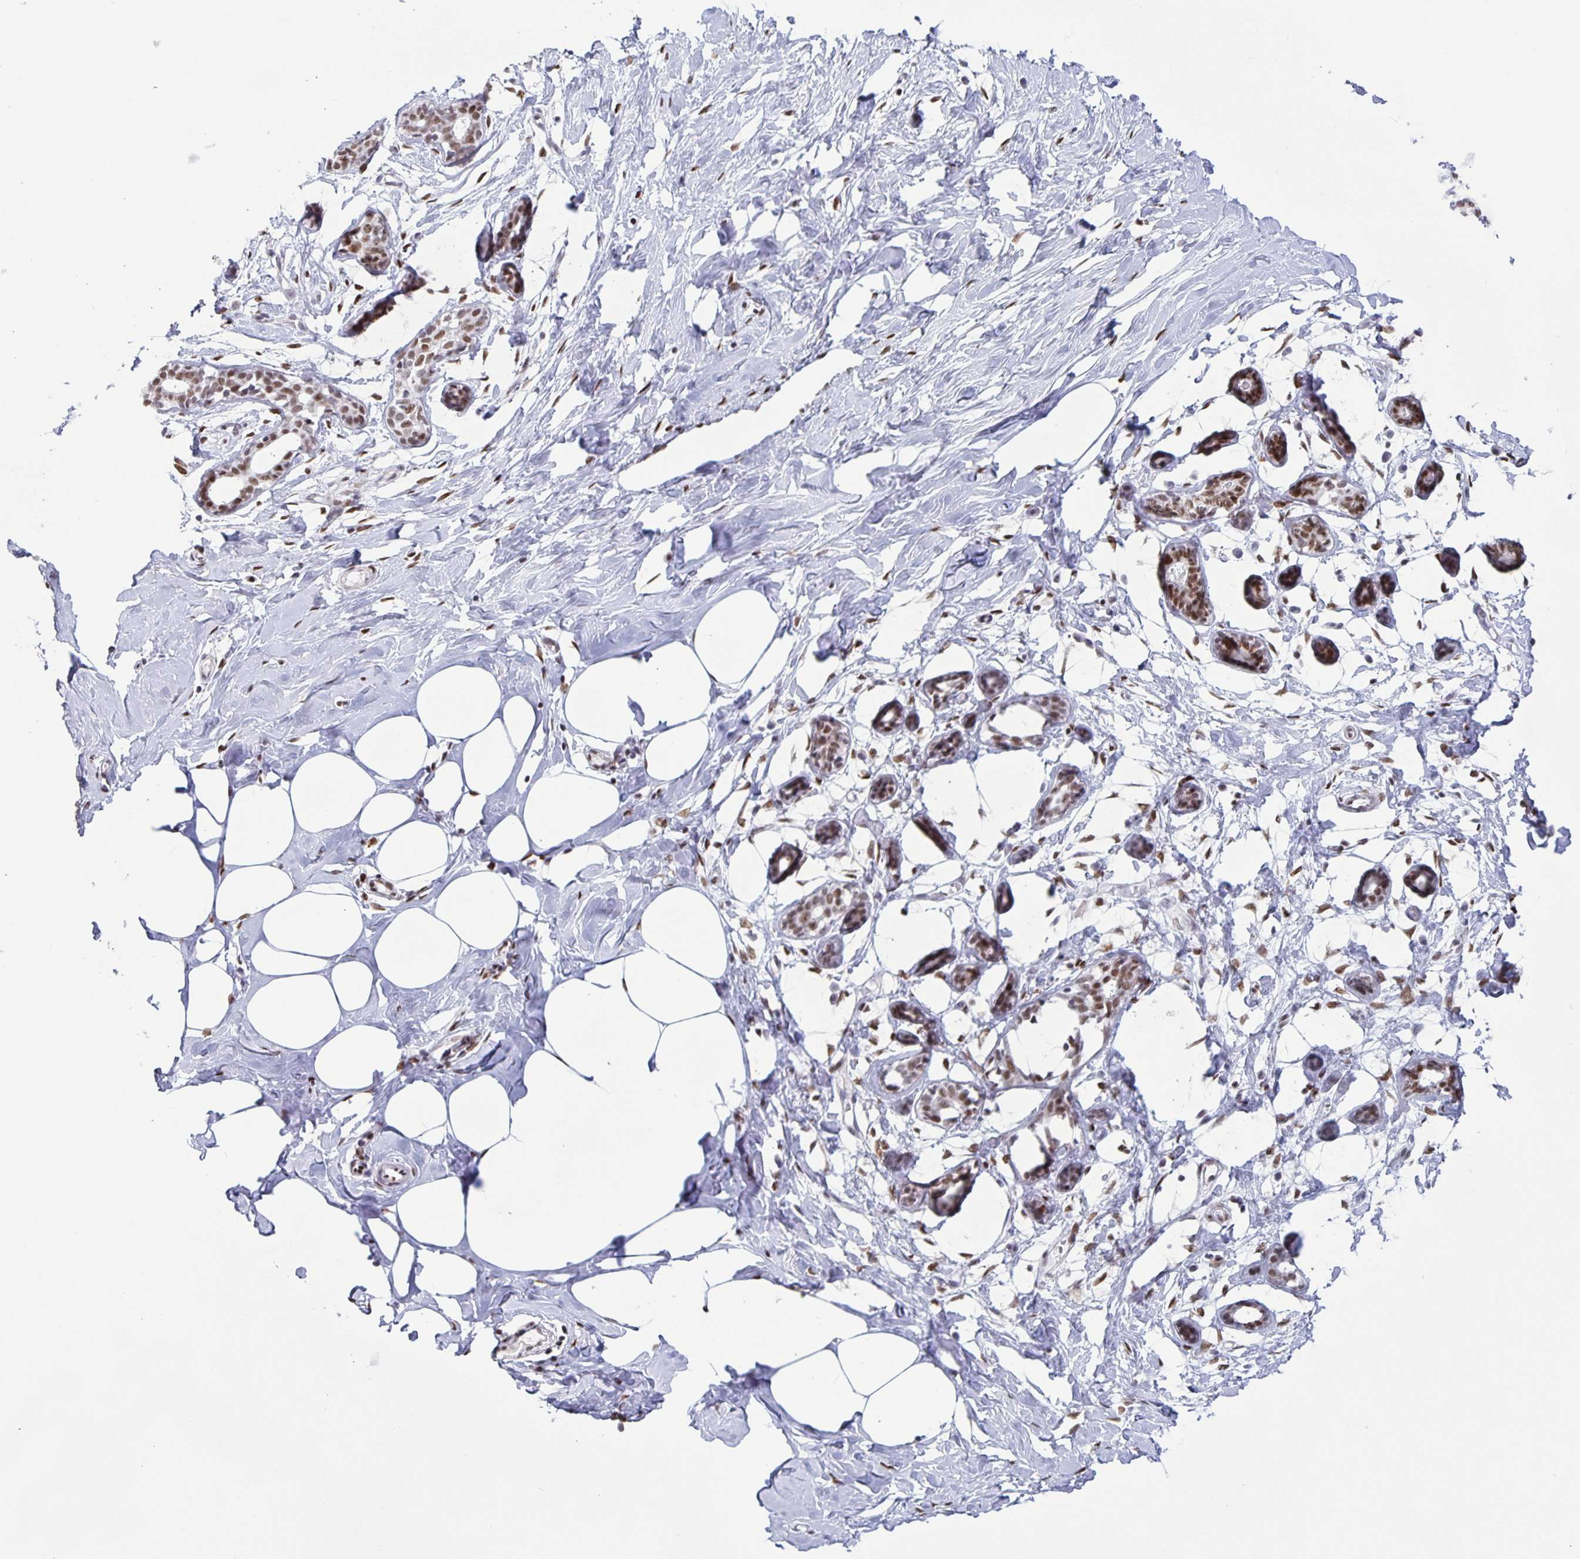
{"staining": {"intensity": "moderate", "quantity": "25%-75%", "location": "nuclear"}, "tissue": "breast", "cell_type": "Adipocytes", "image_type": "normal", "snomed": [{"axis": "morphology", "description": "Normal tissue, NOS"}, {"axis": "topography", "description": "Breast"}], "caption": "High-power microscopy captured an IHC histopathology image of normal breast, revealing moderate nuclear expression in about 25%-75% of adipocytes. (brown staining indicates protein expression, while blue staining denotes nuclei).", "gene": "JUND", "patient": {"sex": "female", "age": 27}}